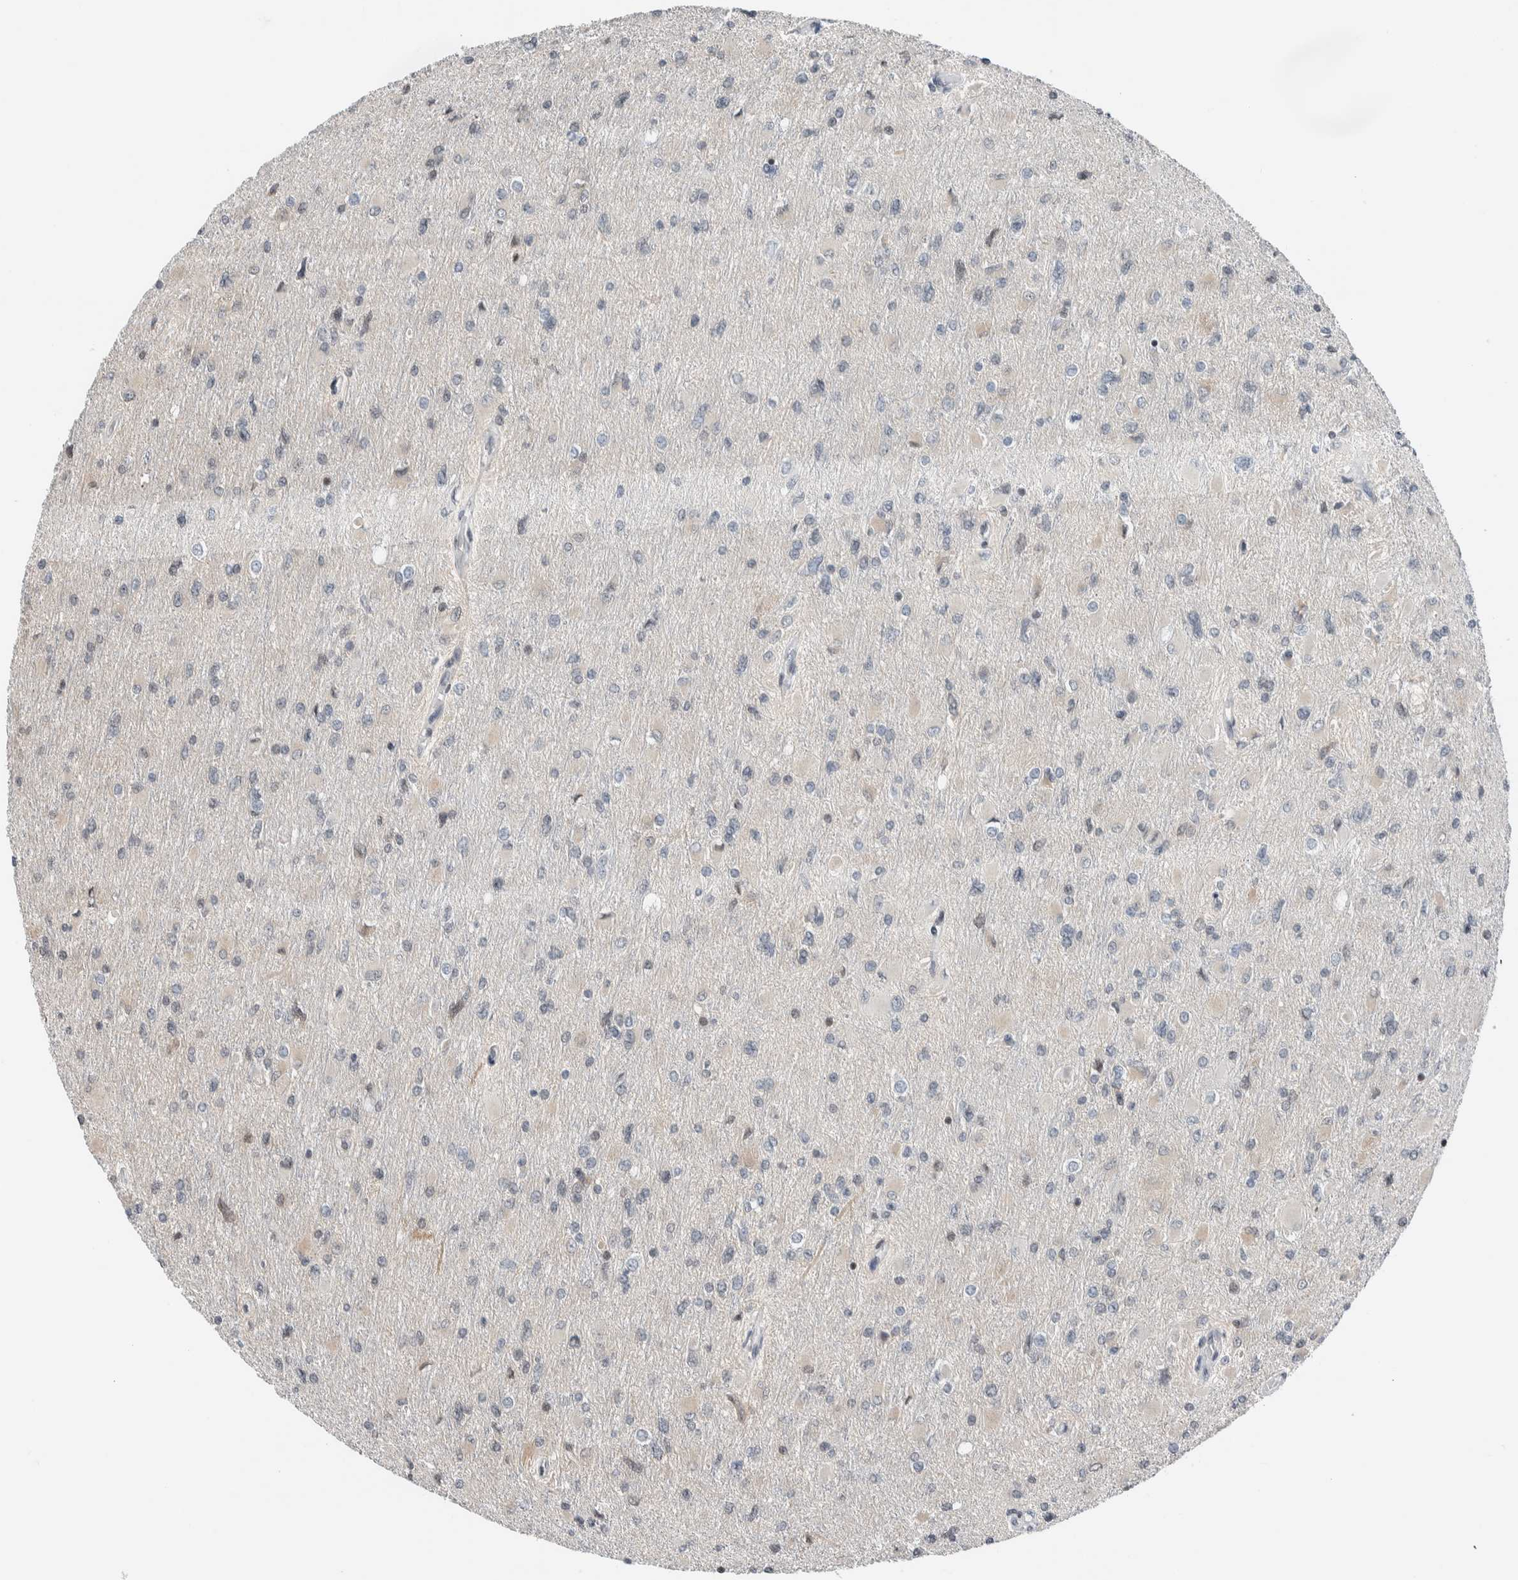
{"staining": {"intensity": "negative", "quantity": "none", "location": "none"}, "tissue": "glioma", "cell_type": "Tumor cells", "image_type": "cancer", "snomed": [{"axis": "morphology", "description": "Glioma, malignant, High grade"}, {"axis": "topography", "description": "Cerebral cortex"}], "caption": "High magnification brightfield microscopy of glioma stained with DAB (3,3'-diaminobenzidine) (brown) and counterstained with hematoxylin (blue): tumor cells show no significant expression.", "gene": "NPLOC4", "patient": {"sex": "female", "age": 36}}